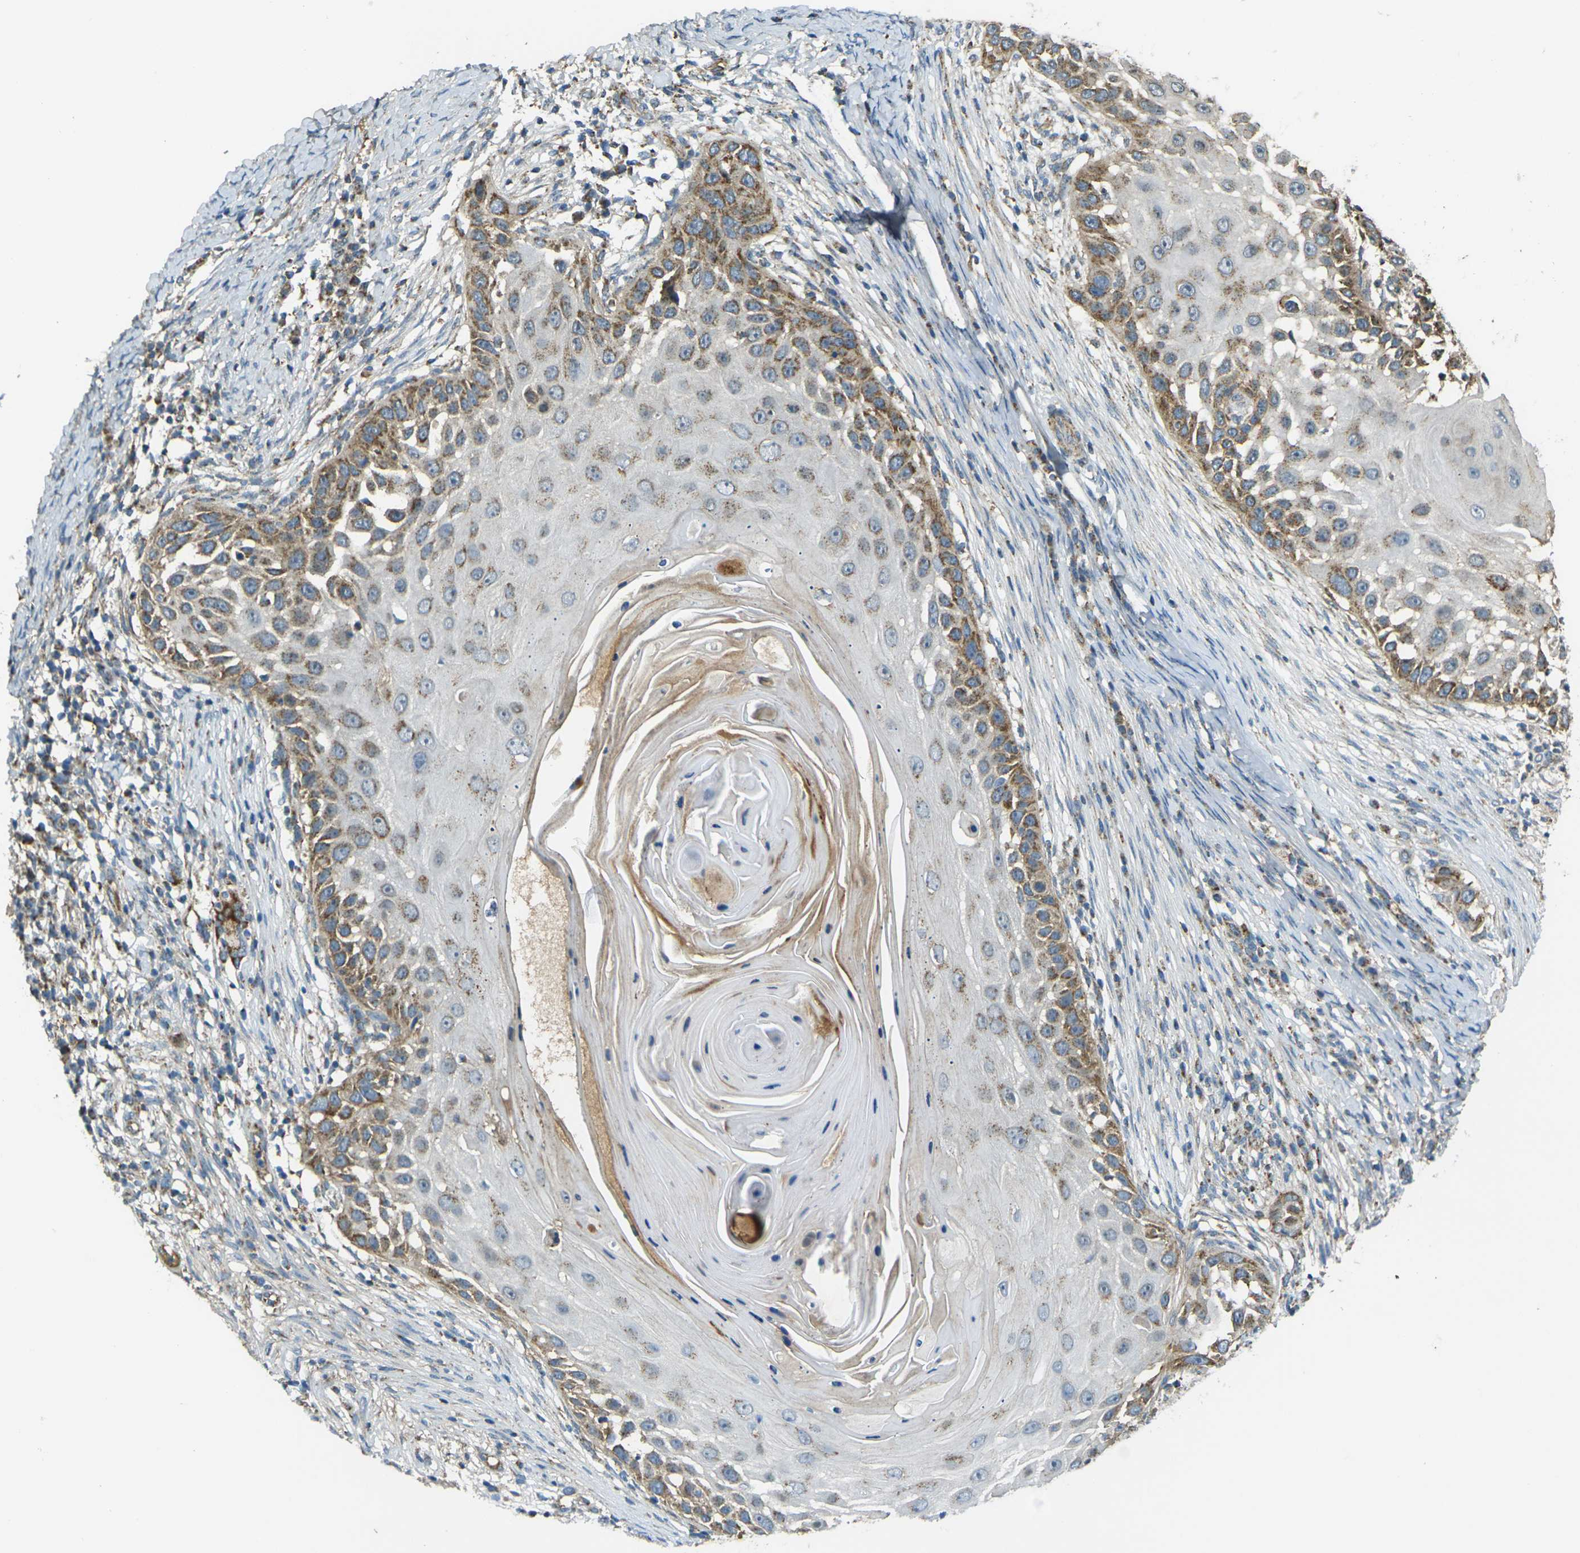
{"staining": {"intensity": "moderate", "quantity": "25%-75%", "location": "cytoplasmic/membranous"}, "tissue": "skin cancer", "cell_type": "Tumor cells", "image_type": "cancer", "snomed": [{"axis": "morphology", "description": "Squamous cell carcinoma, NOS"}, {"axis": "topography", "description": "Skin"}], "caption": "An image of human skin cancer stained for a protein displays moderate cytoplasmic/membranous brown staining in tumor cells.", "gene": "IGF1R", "patient": {"sex": "female", "age": 44}}